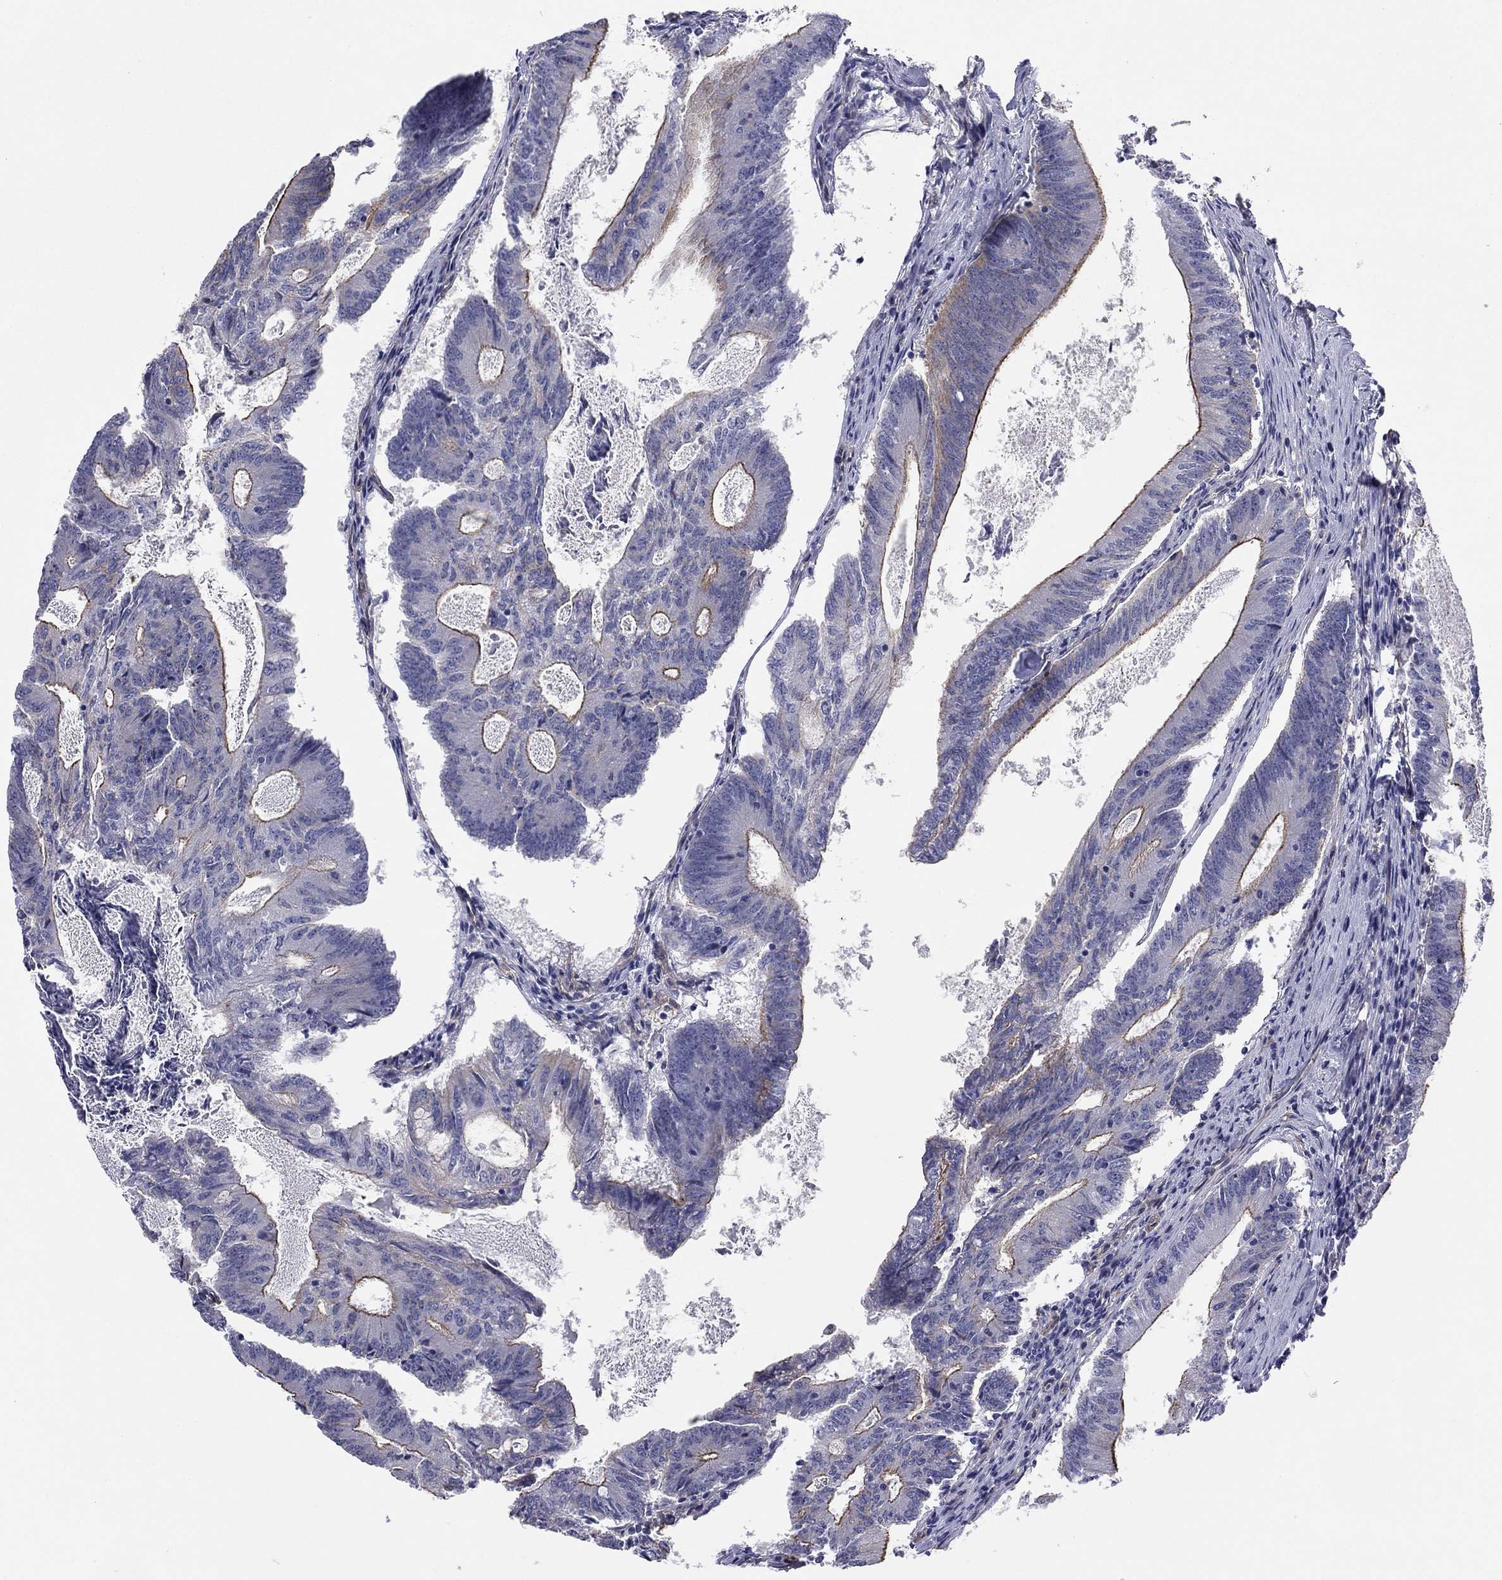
{"staining": {"intensity": "strong", "quantity": "<25%", "location": "cytoplasmic/membranous"}, "tissue": "colorectal cancer", "cell_type": "Tumor cells", "image_type": "cancer", "snomed": [{"axis": "morphology", "description": "Adenocarcinoma, NOS"}, {"axis": "topography", "description": "Colon"}], "caption": "The histopathology image shows staining of colorectal cancer (adenocarcinoma), revealing strong cytoplasmic/membranous protein positivity (brown color) within tumor cells. Using DAB (3,3'-diaminobenzidine) (brown) and hematoxylin (blue) stains, captured at high magnification using brightfield microscopy.", "gene": "TCHH", "patient": {"sex": "female", "age": 70}}